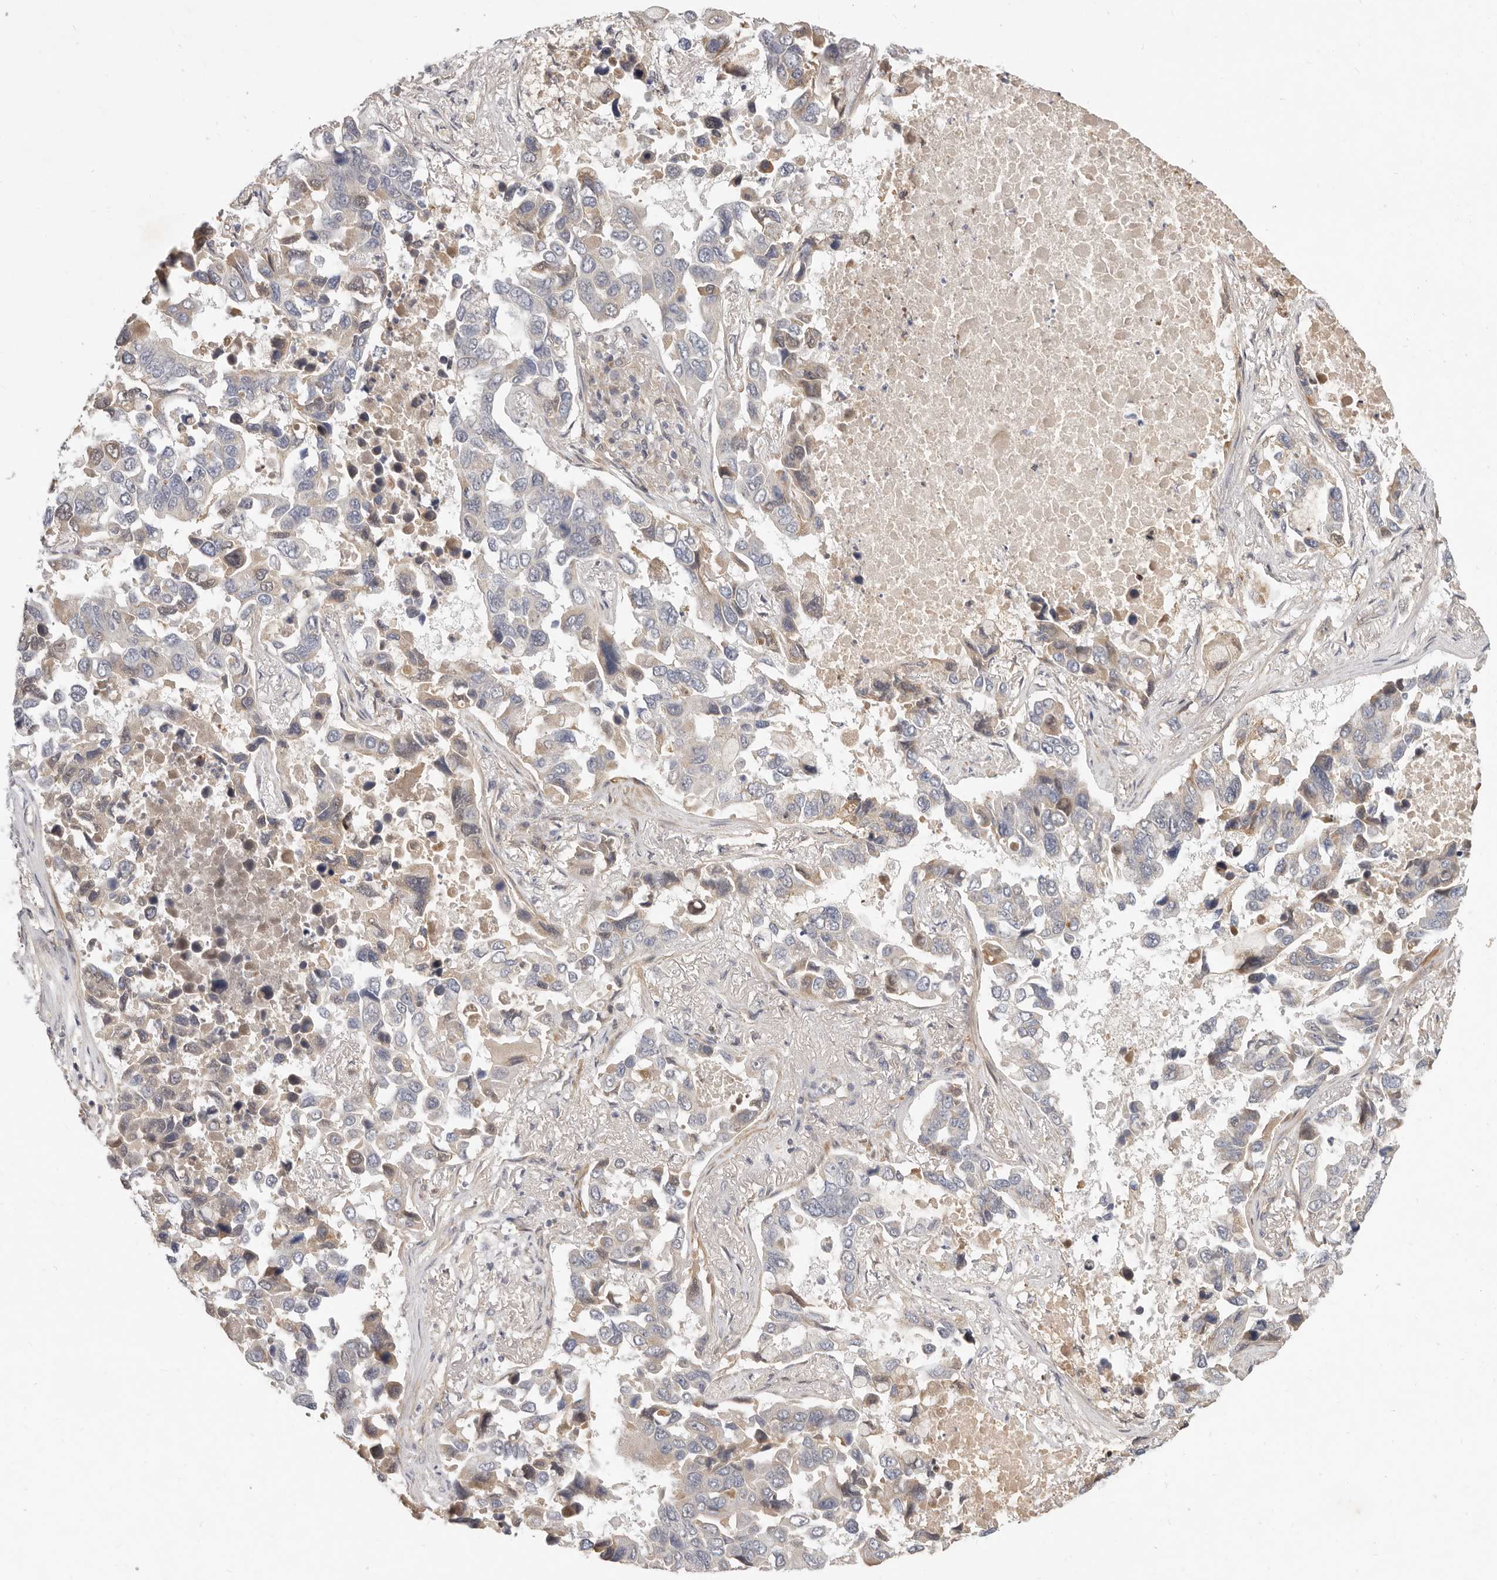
{"staining": {"intensity": "moderate", "quantity": "<25%", "location": "cytoplasmic/membranous,nuclear"}, "tissue": "lung cancer", "cell_type": "Tumor cells", "image_type": "cancer", "snomed": [{"axis": "morphology", "description": "Adenocarcinoma, NOS"}, {"axis": "topography", "description": "Lung"}], "caption": "An image of human lung cancer (adenocarcinoma) stained for a protein exhibits moderate cytoplasmic/membranous and nuclear brown staining in tumor cells.", "gene": "MICALL2", "patient": {"sex": "male", "age": 64}}